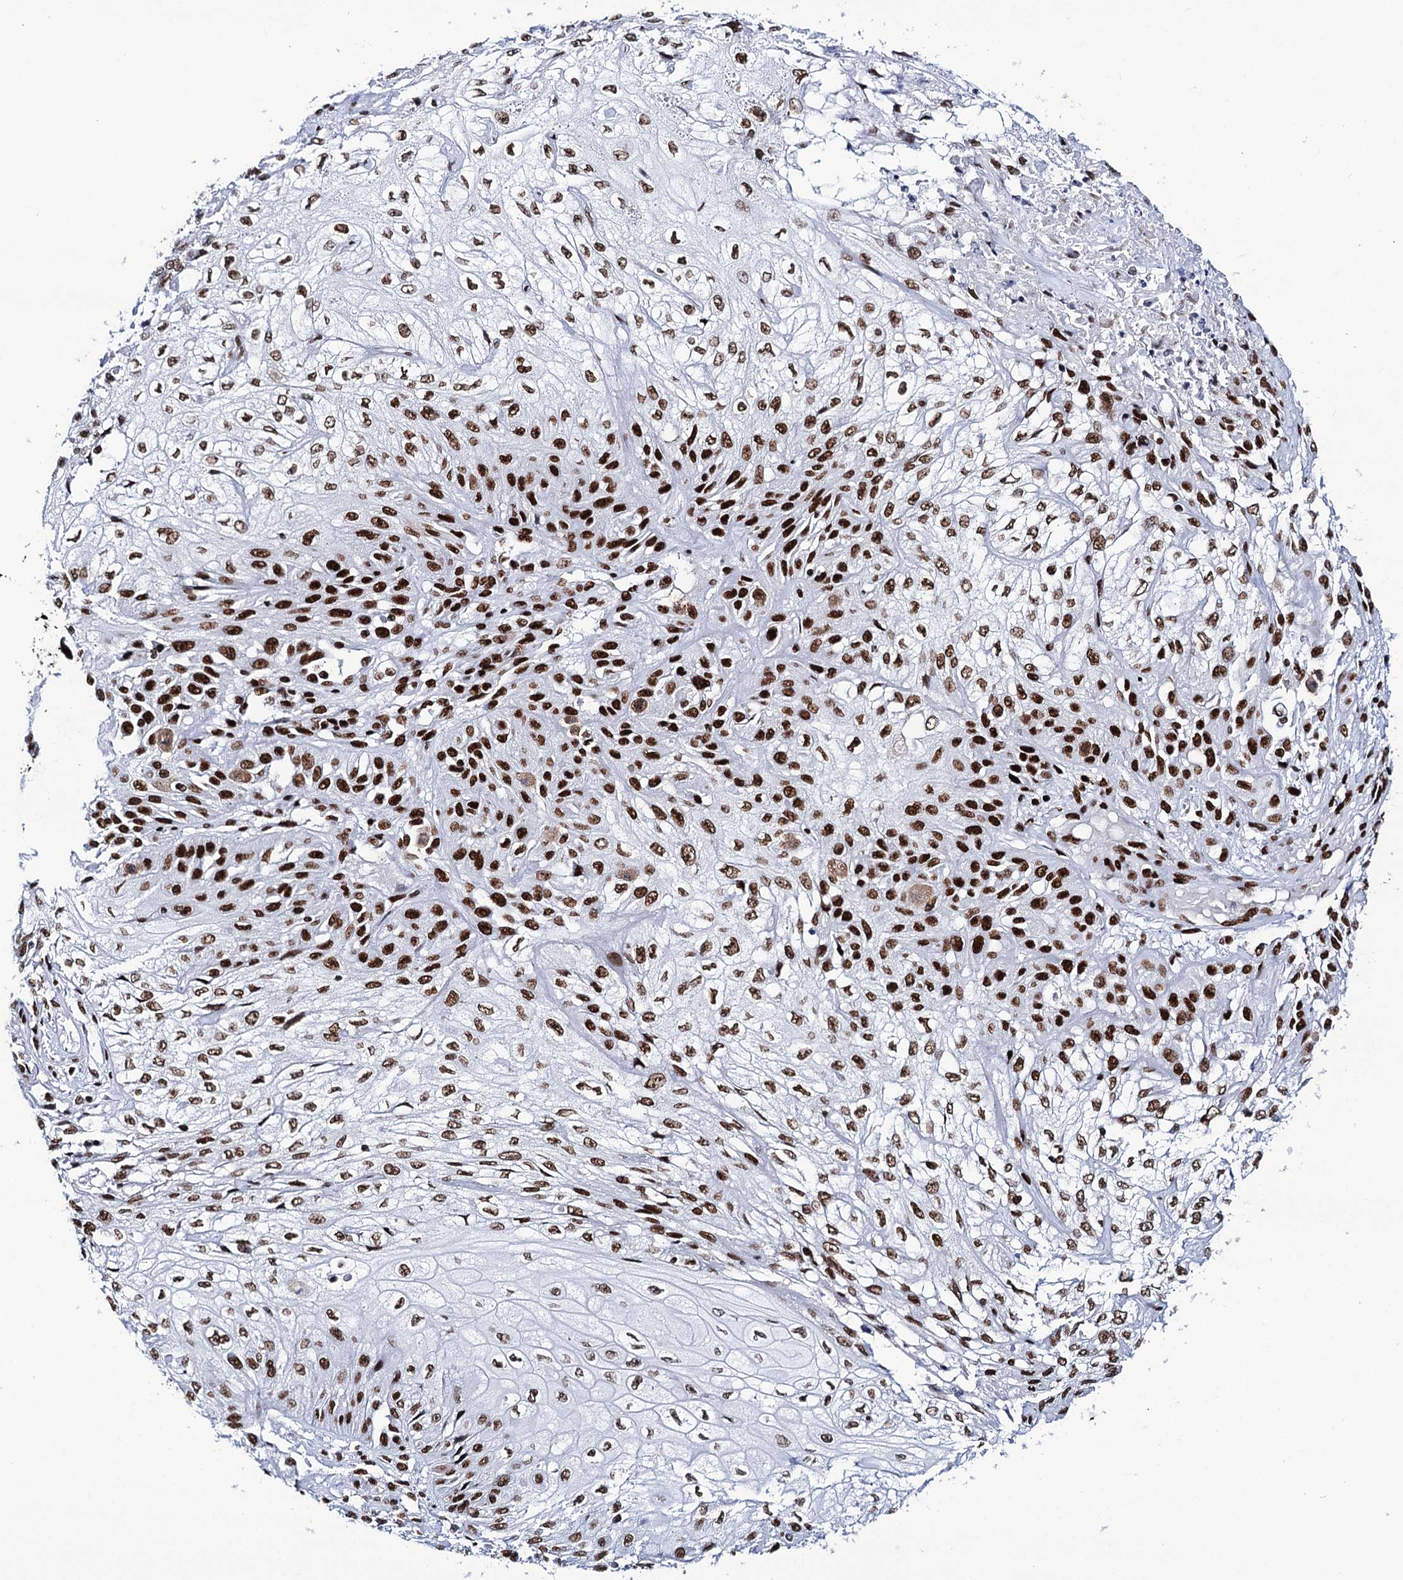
{"staining": {"intensity": "strong", "quantity": ">75%", "location": "nuclear"}, "tissue": "skin cancer", "cell_type": "Tumor cells", "image_type": "cancer", "snomed": [{"axis": "morphology", "description": "Squamous cell carcinoma, NOS"}, {"axis": "morphology", "description": "Squamous cell carcinoma, metastatic, NOS"}, {"axis": "topography", "description": "Skin"}, {"axis": "topography", "description": "Lymph node"}], "caption": "Protein positivity by immunohistochemistry (IHC) shows strong nuclear staining in about >75% of tumor cells in metastatic squamous cell carcinoma (skin).", "gene": "MATR3", "patient": {"sex": "male", "age": 75}}